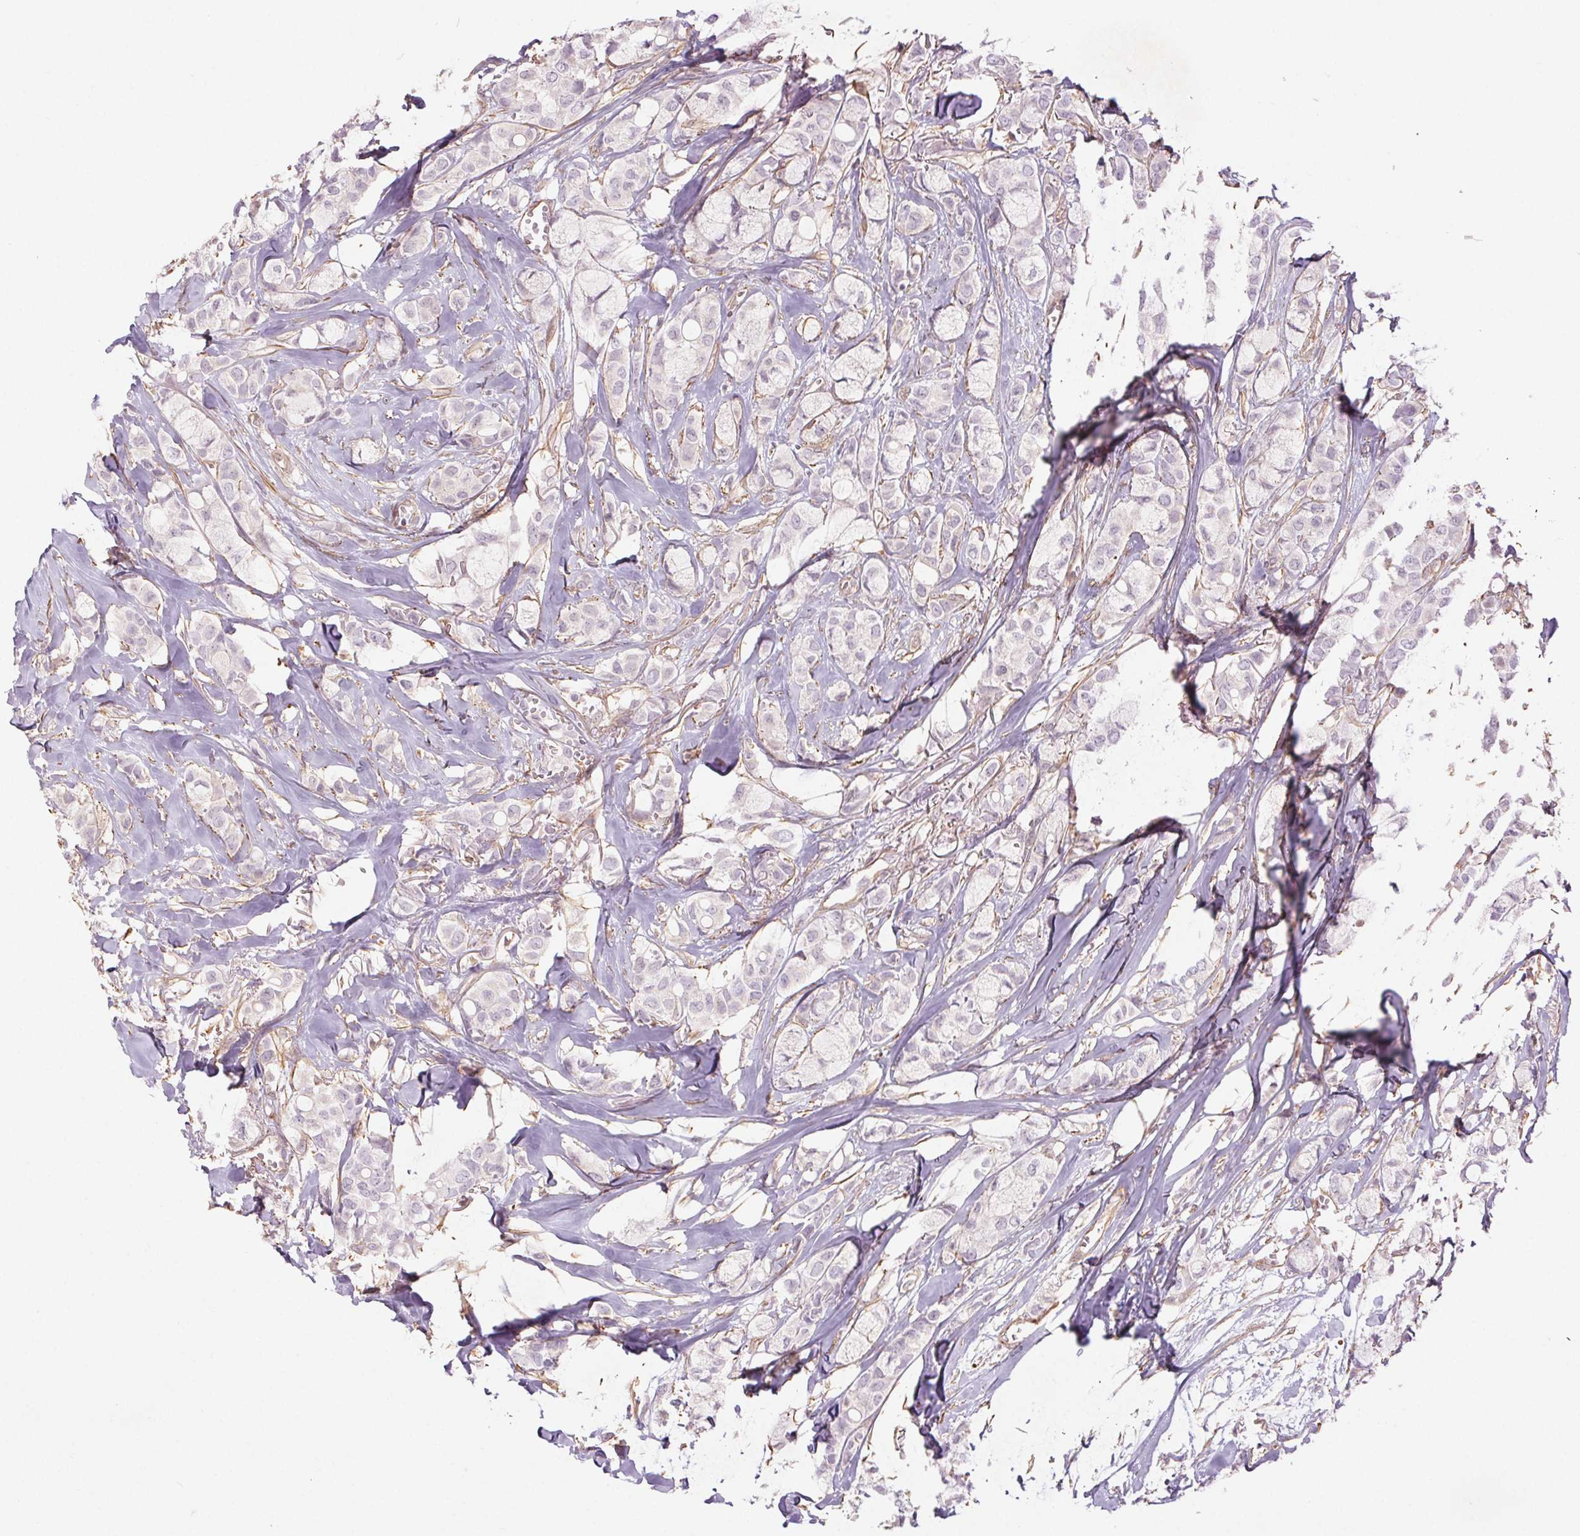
{"staining": {"intensity": "negative", "quantity": "none", "location": "none"}, "tissue": "breast cancer", "cell_type": "Tumor cells", "image_type": "cancer", "snomed": [{"axis": "morphology", "description": "Duct carcinoma"}, {"axis": "topography", "description": "Breast"}], "caption": "Tumor cells are negative for protein expression in human invasive ductal carcinoma (breast). (DAB (3,3'-diaminobenzidine) immunohistochemistry (IHC) visualized using brightfield microscopy, high magnification).", "gene": "CCSER1", "patient": {"sex": "female", "age": 85}}